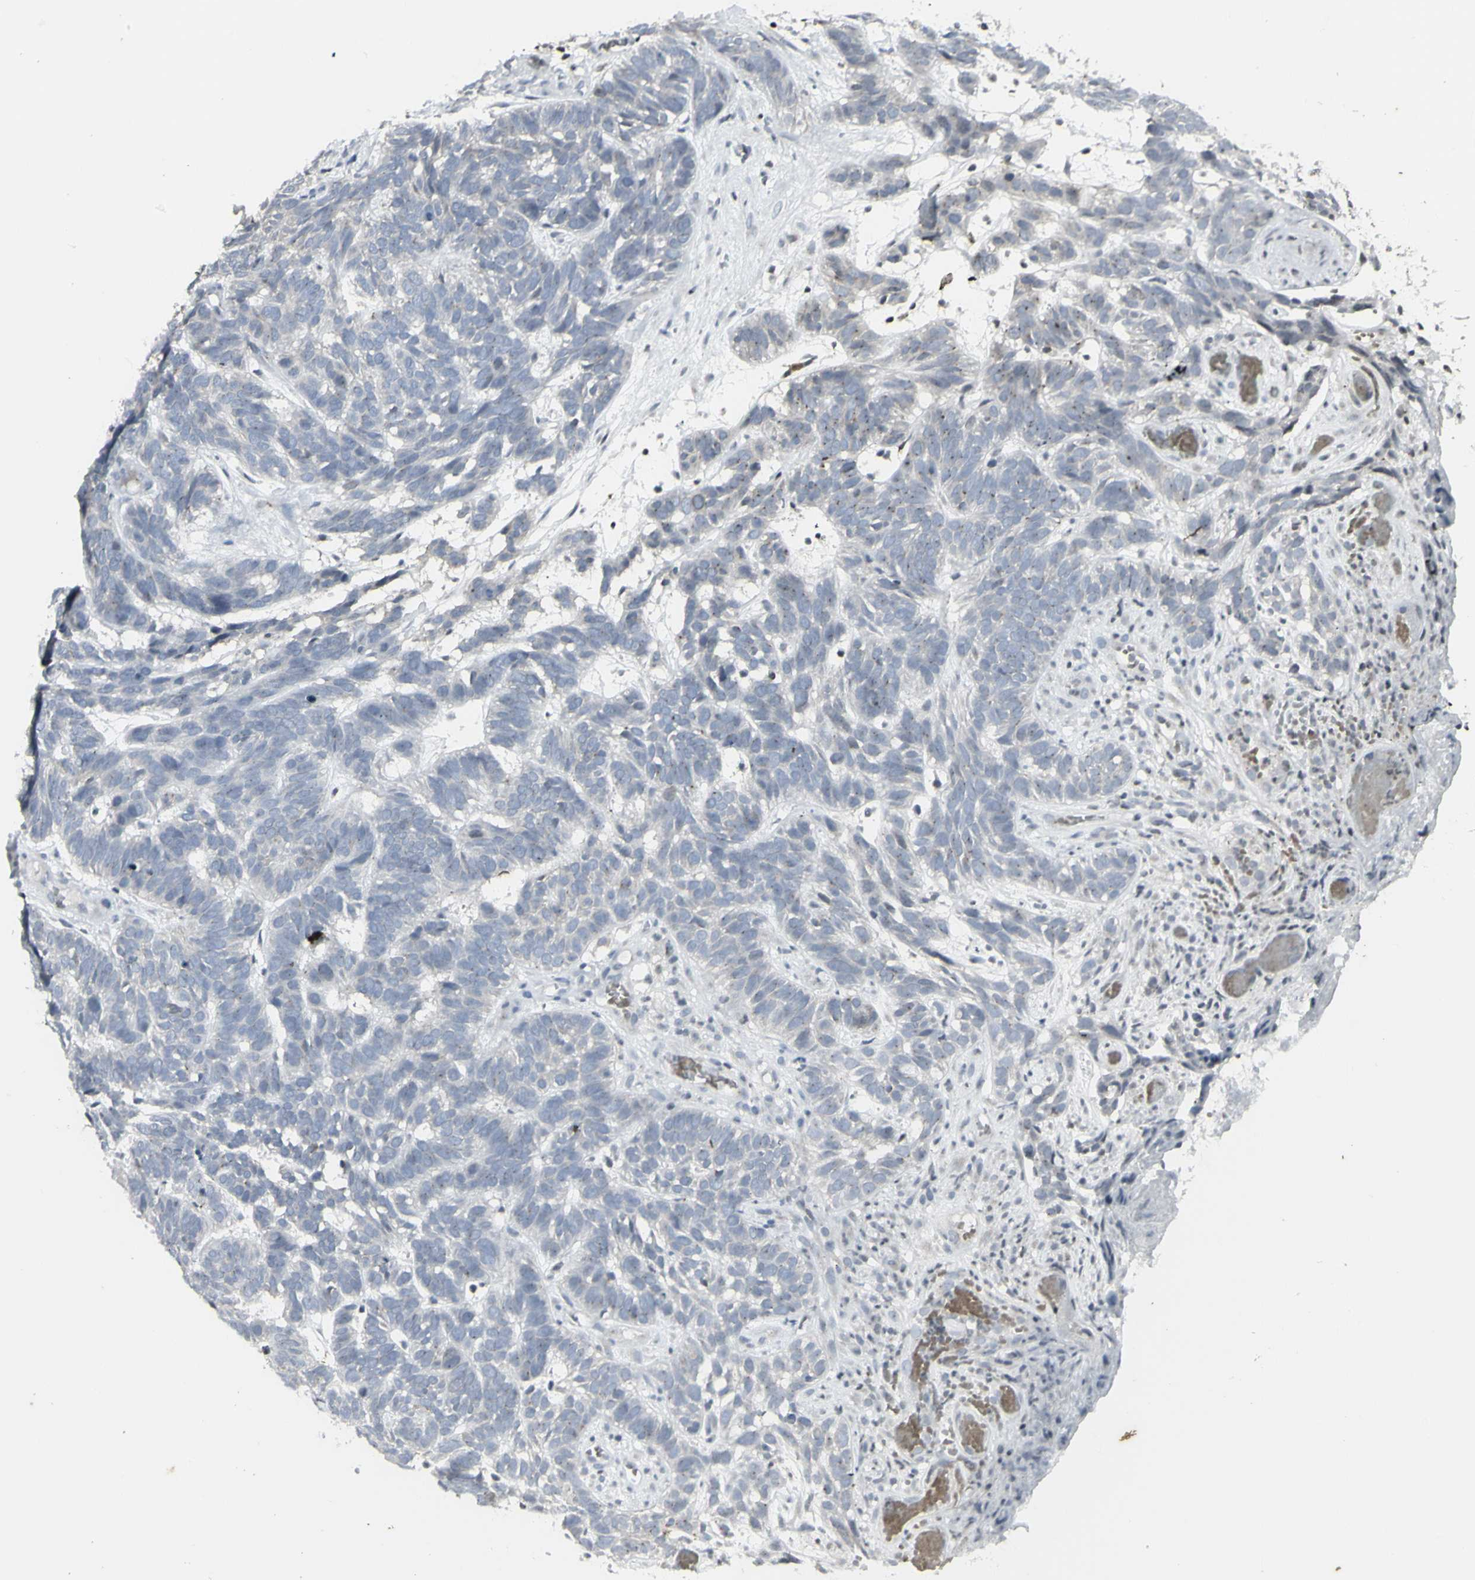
{"staining": {"intensity": "negative", "quantity": "none", "location": "none"}, "tissue": "skin cancer", "cell_type": "Tumor cells", "image_type": "cancer", "snomed": [{"axis": "morphology", "description": "Basal cell carcinoma"}, {"axis": "topography", "description": "Skin"}], "caption": "Skin cancer stained for a protein using immunohistochemistry (IHC) displays no staining tumor cells.", "gene": "MUC5AC", "patient": {"sex": "male", "age": 87}}